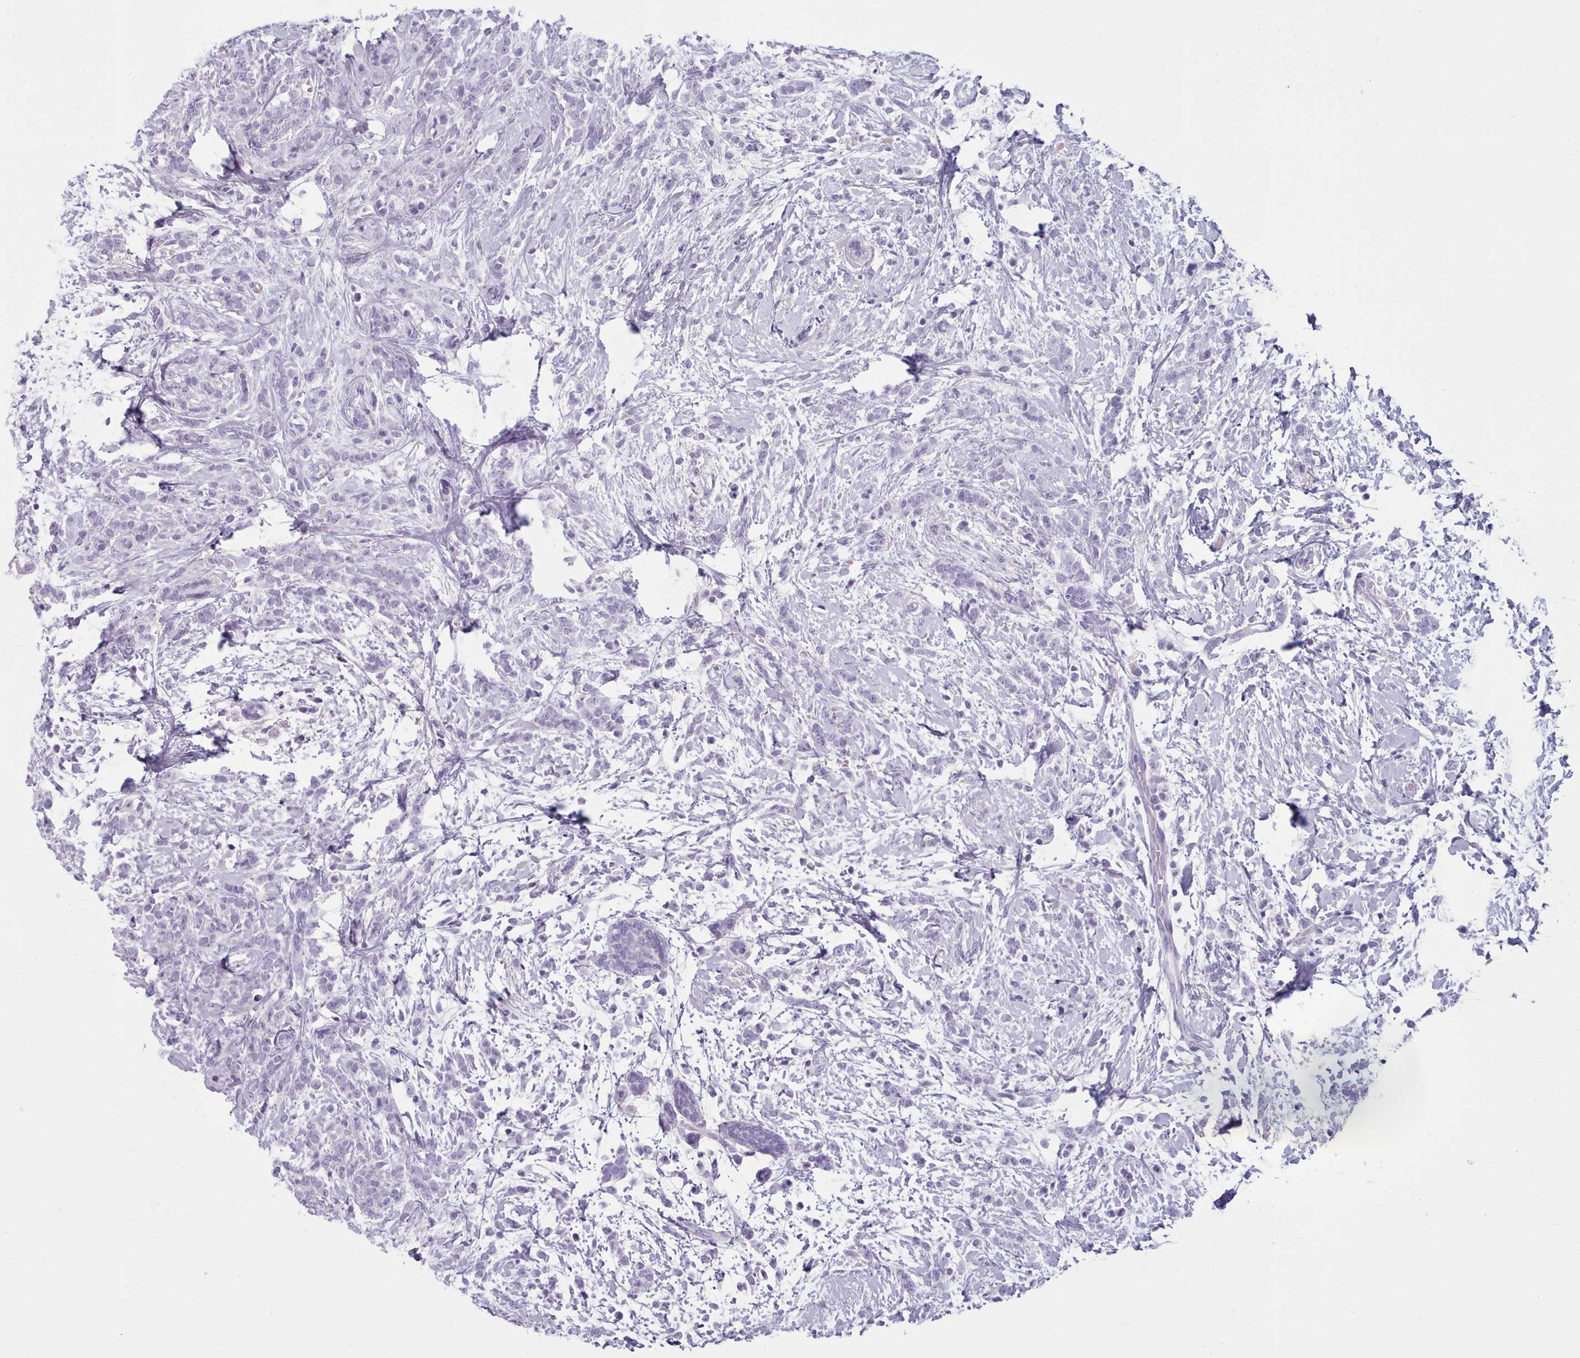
{"staining": {"intensity": "negative", "quantity": "none", "location": "none"}, "tissue": "breast cancer", "cell_type": "Tumor cells", "image_type": "cancer", "snomed": [{"axis": "morphology", "description": "Lobular carcinoma"}, {"axis": "topography", "description": "Breast"}], "caption": "Human breast lobular carcinoma stained for a protein using IHC demonstrates no positivity in tumor cells.", "gene": "ZNF43", "patient": {"sex": "female", "age": 58}}